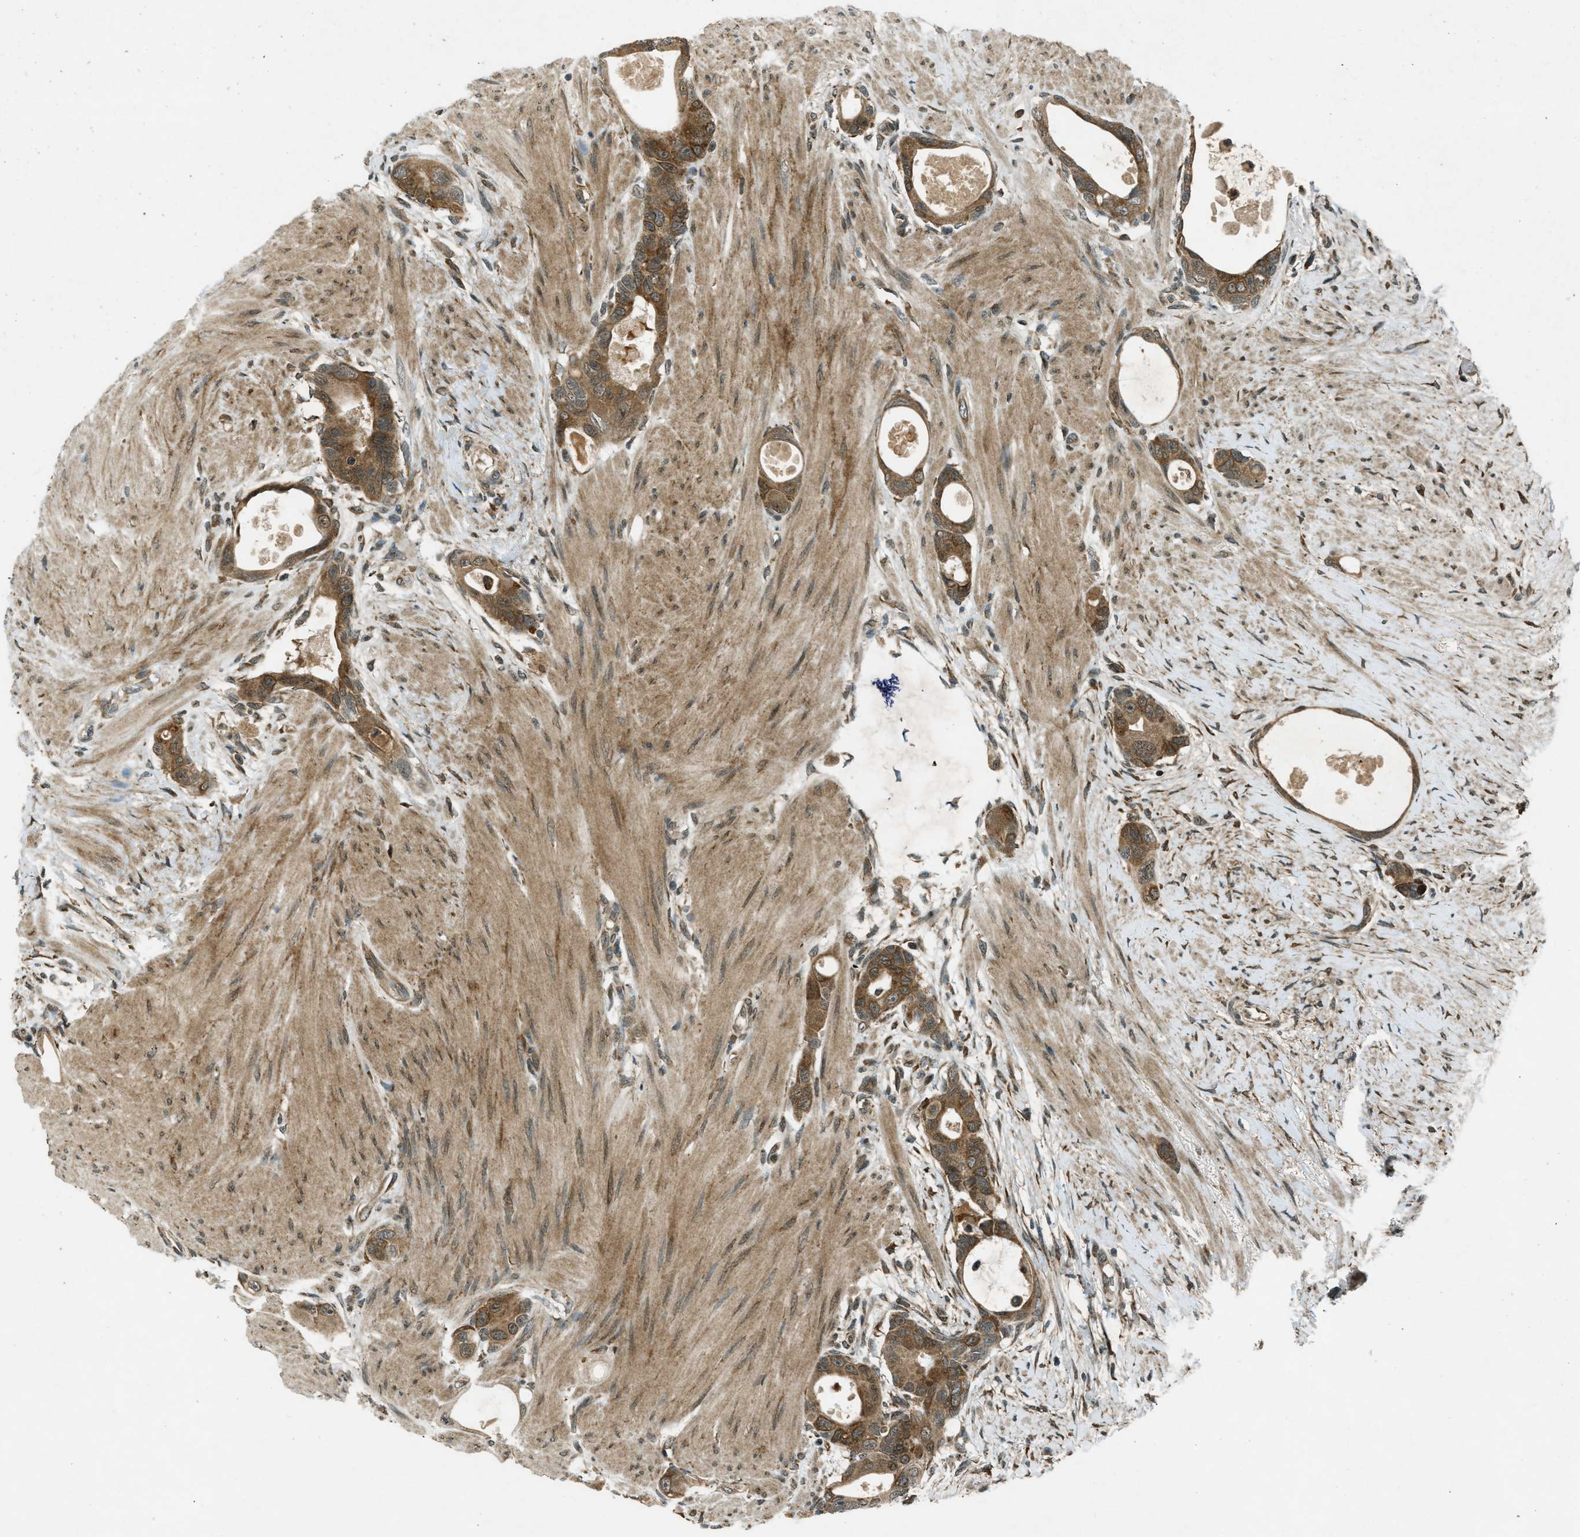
{"staining": {"intensity": "strong", "quantity": ">75%", "location": "cytoplasmic/membranous"}, "tissue": "colorectal cancer", "cell_type": "Tumor cells", "image_type": "cancer", "snomed": [{"axis": "morphology", "description": "Adenocarcinoma, NOS"}, {"axis": "topography", "description": "Rectum"}], "caption": "Immunohistochemistry (IHC) histopathology image of neoplastic tissue: colorectal cancer (adenocarcinoma) stained using immunohistochemistry demonstrates high levels of strong protein expression localized specifically in the cytoplasmic/membranous of tumor cells, appearing as a cytoplasmic/membranous brown color.", "gene": "EIF2AK3", "patient": {"sex": "male", "age": 51}}